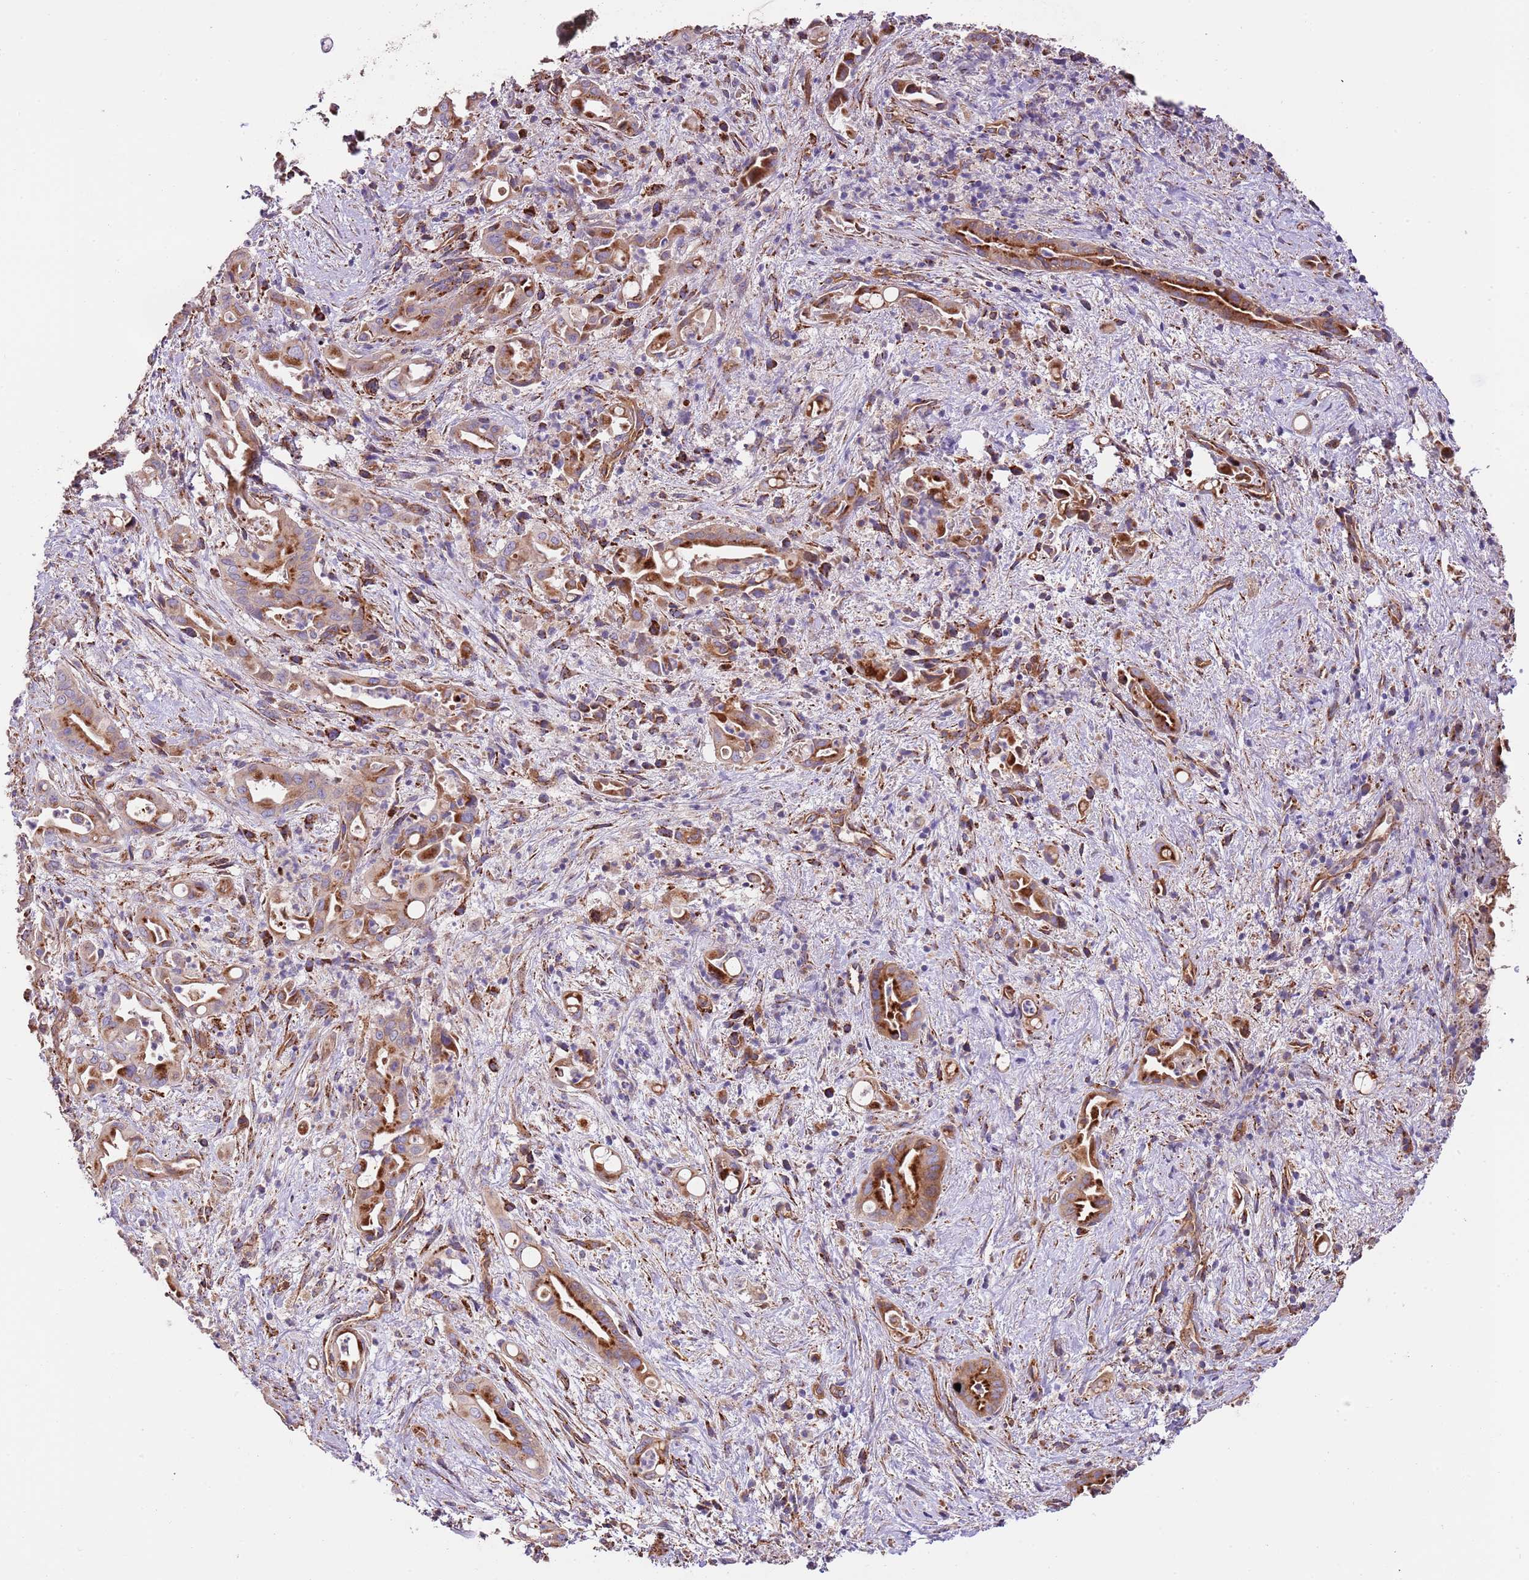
{"staining": {"intensity": "moderate", "quantity": ">75%", "location": "cytoplasmic/membranous"}, "tissue": "liver cancer", "cell_type": "Tumor cells", "image_type": "cancer", "snomed": [{"axis": "morphology", "description": "Cholangiocarcinoma"}, {"axis": "topography", "description": "Liver"}], "caption": "IHC histopathology image of neoplastic tissue: liver cancer (cholangiocarcinoma) stained using IHC shows medium levels of moderate protein expression localized specifically in the cytoplasmic/membranous of tumor cells, appearing as a cytoplasmic/membranous brown color.", "gene": "DOCK6", "patient": {"sex": "female", "age": 68}}